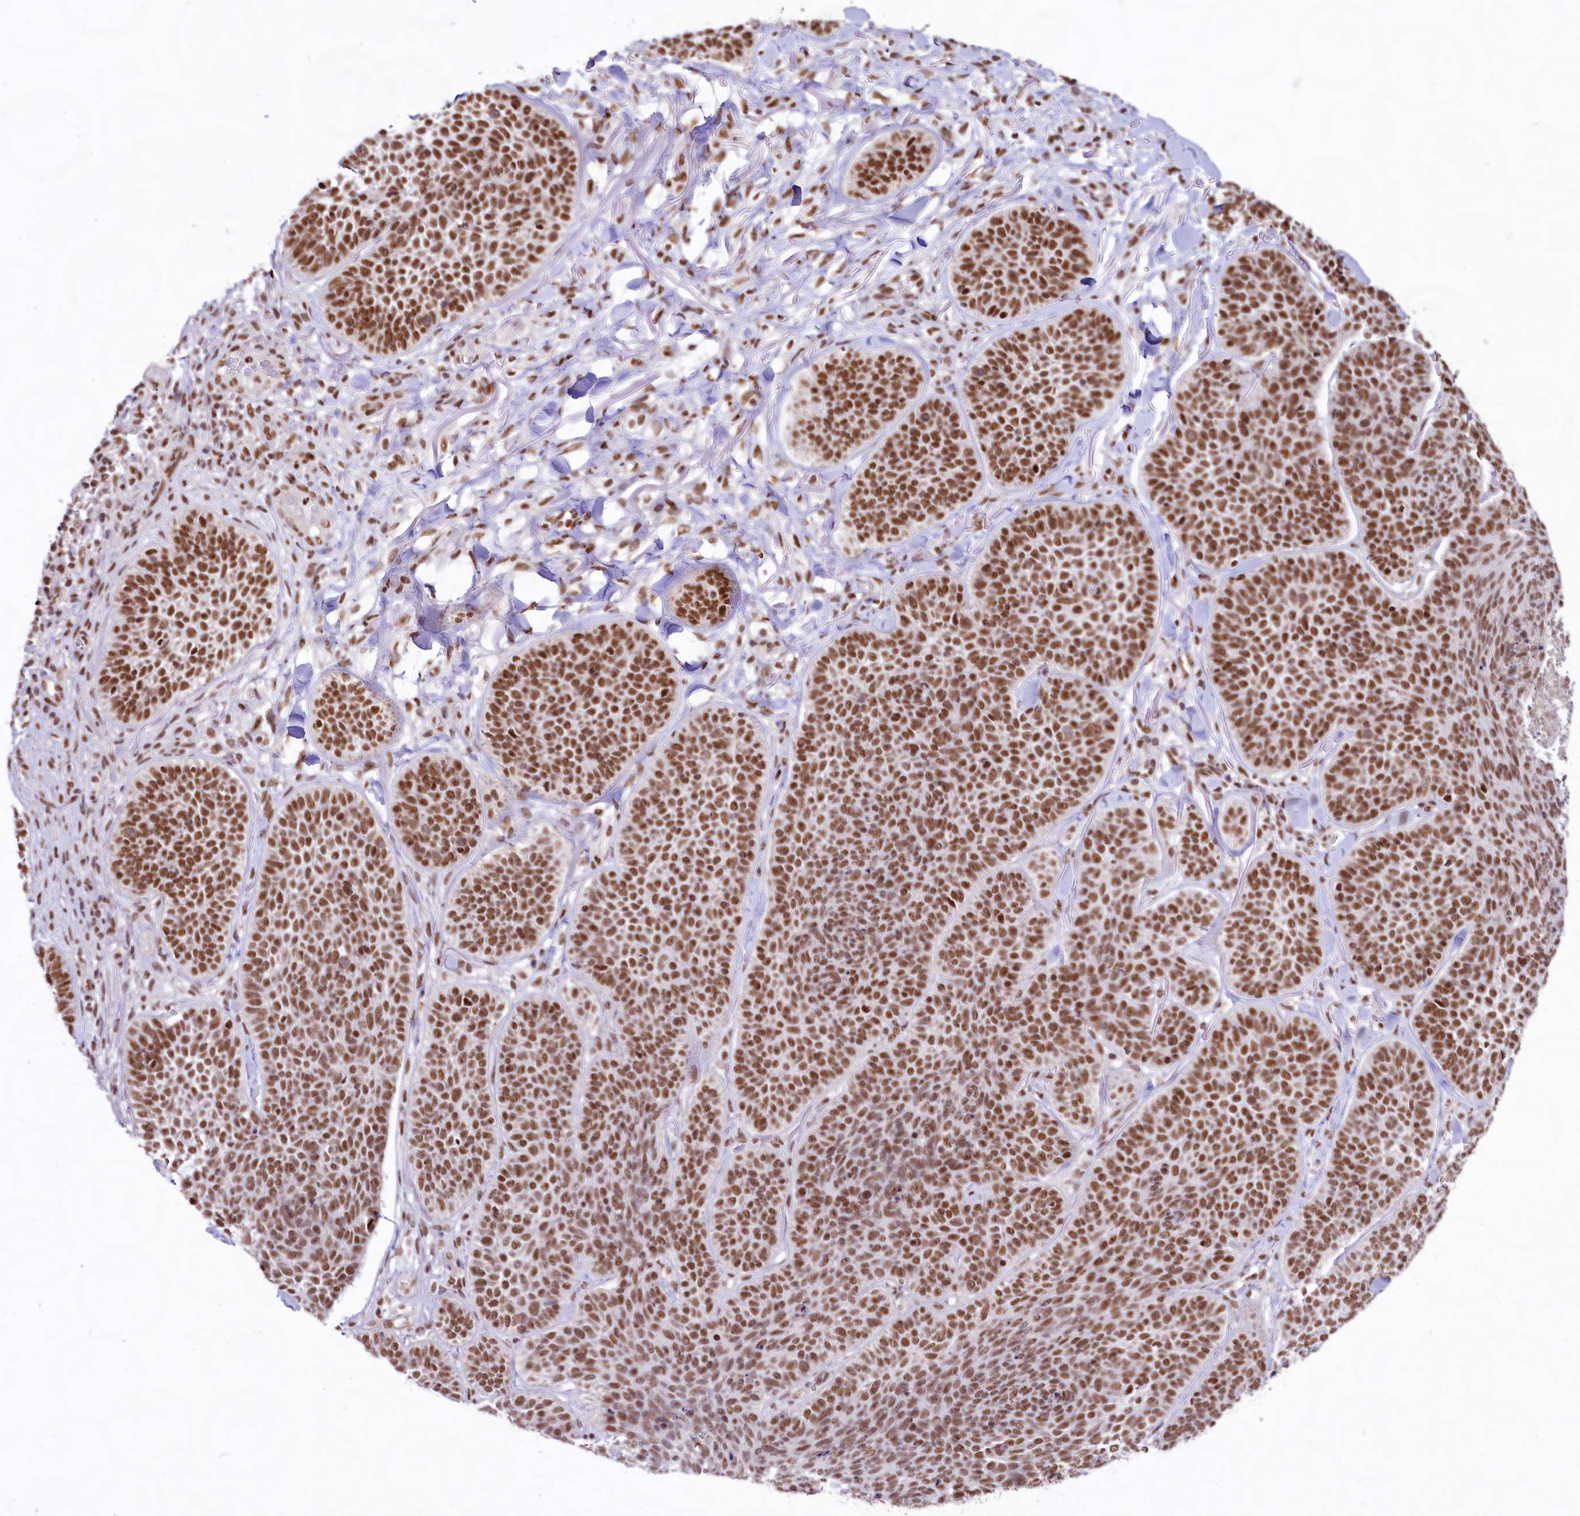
{"staining": {"intensity": "strong", "quantity": ">75%", "location": "nuclear"}, "tissue": "skin cancer", "cell_type": "Tumor cells", "image_type": "cancer", "snomed": [{"axis": "morphology", "description": "Basal cell carcinoma"}, {"axis": "topography", "description": "Skin"}], "caption": "The micrograph exhibits a brown stain indicating the presence of a protein in the nuclear of tumor cells in skin cancer (basal cell carcinoma). (DAB = brown stain, brightfield microscopy at high magnification).", "gene": "HIRA", "patient": {"sex": "male", "age": 85}}